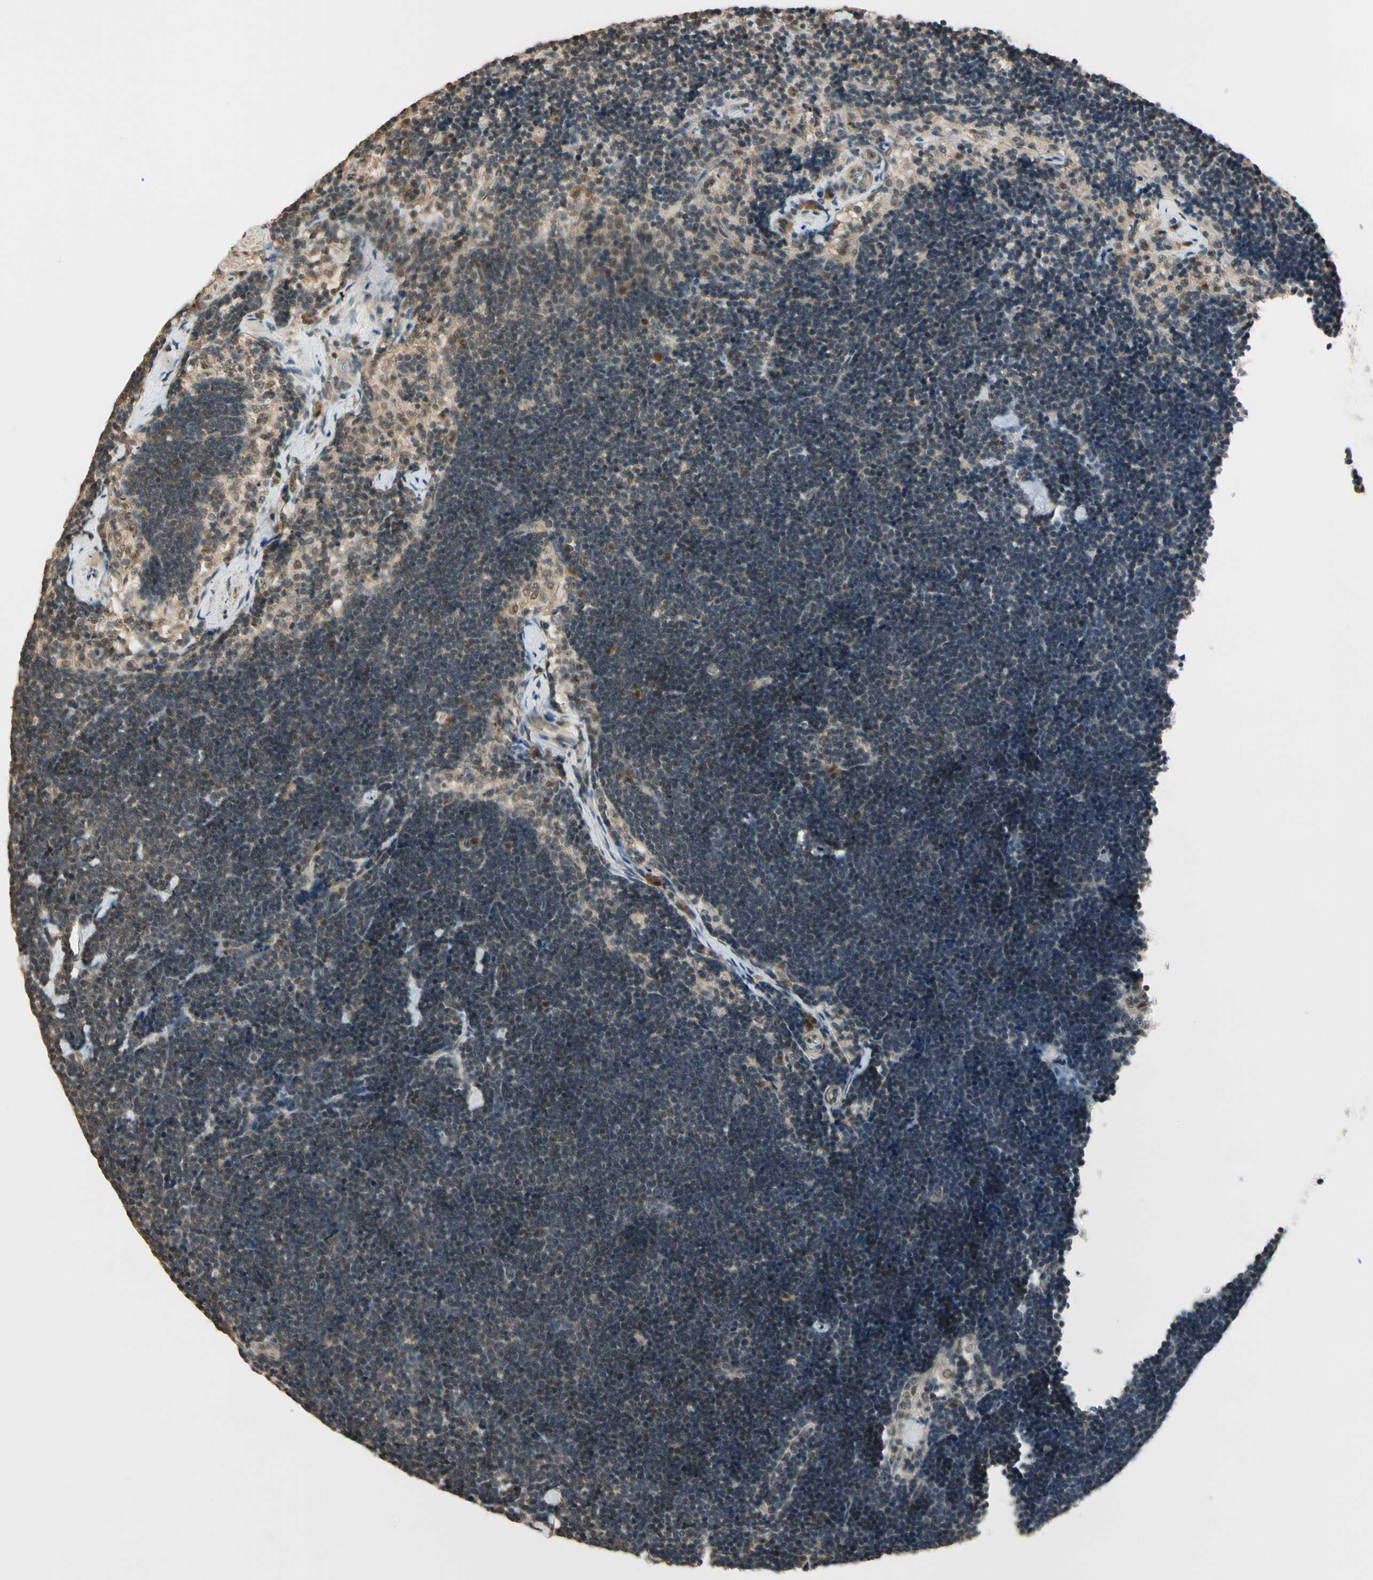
{"staining": {"intensity": "weak", "quantity": ">75%", "location": "cytoplasmic/membranous"}, "tissue": "lymph node", "cell_type": "Germinal center cells", "image_type": "normal", "snomed": [{"axis": "morphology", "description": "Normal tissue, NOS"}, {"axis": "topography", "description": "Lymph node"}], "caption": "Immunohistochemistry staining of benign lymph node, which shows low levels of weak cytoplasmic/membranous expression in about >75% of germinal center cells indicating weak cytoplasmic/membranous protein positivity. The staining was performed using DAB (brown) for protein detection and nuclei were counterstained in hematoxylin (blue).", "gene": "MCPH1", "patient": {"sex": "male", "age": 63}}